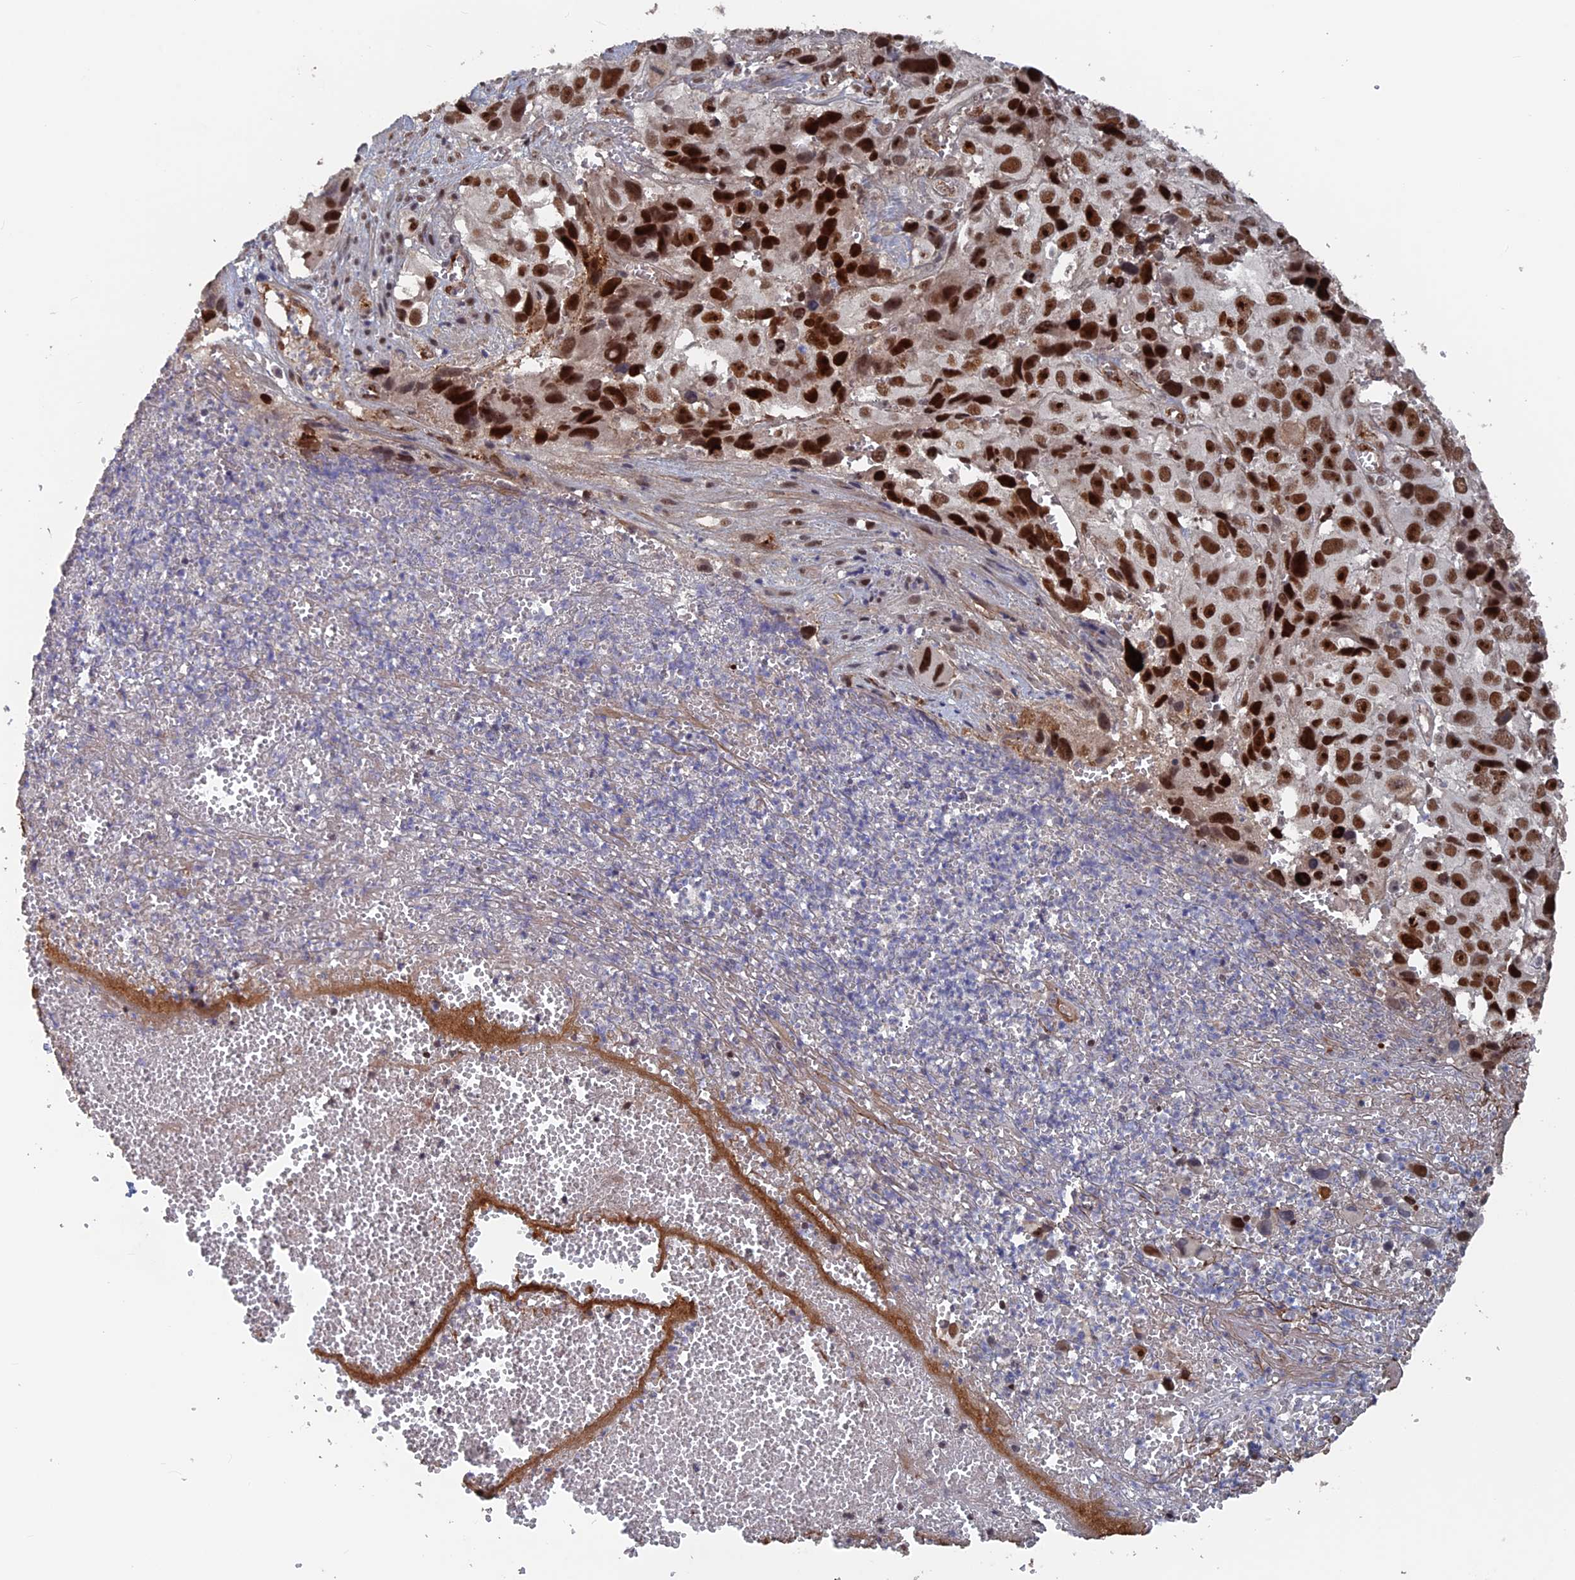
{"staining": {"intensity": "strong", "quantity": ">75%", "location": "nuclear"}, "tissue": "melanoma", "cell_type": "Tumor cells", "image_type": "cancer", "snomed": [{"axis": "morphology", "description": "Malignant melanoma, NOS"}, {"axis": "topography", "description": "Skin"}], "caption": "Protein staining shows strong nuclear positivity in approximately >75% of tumor cells in malignant melanoma.", "gene": "SH3D21", "patient": {"sex": "male", "age": 84}}